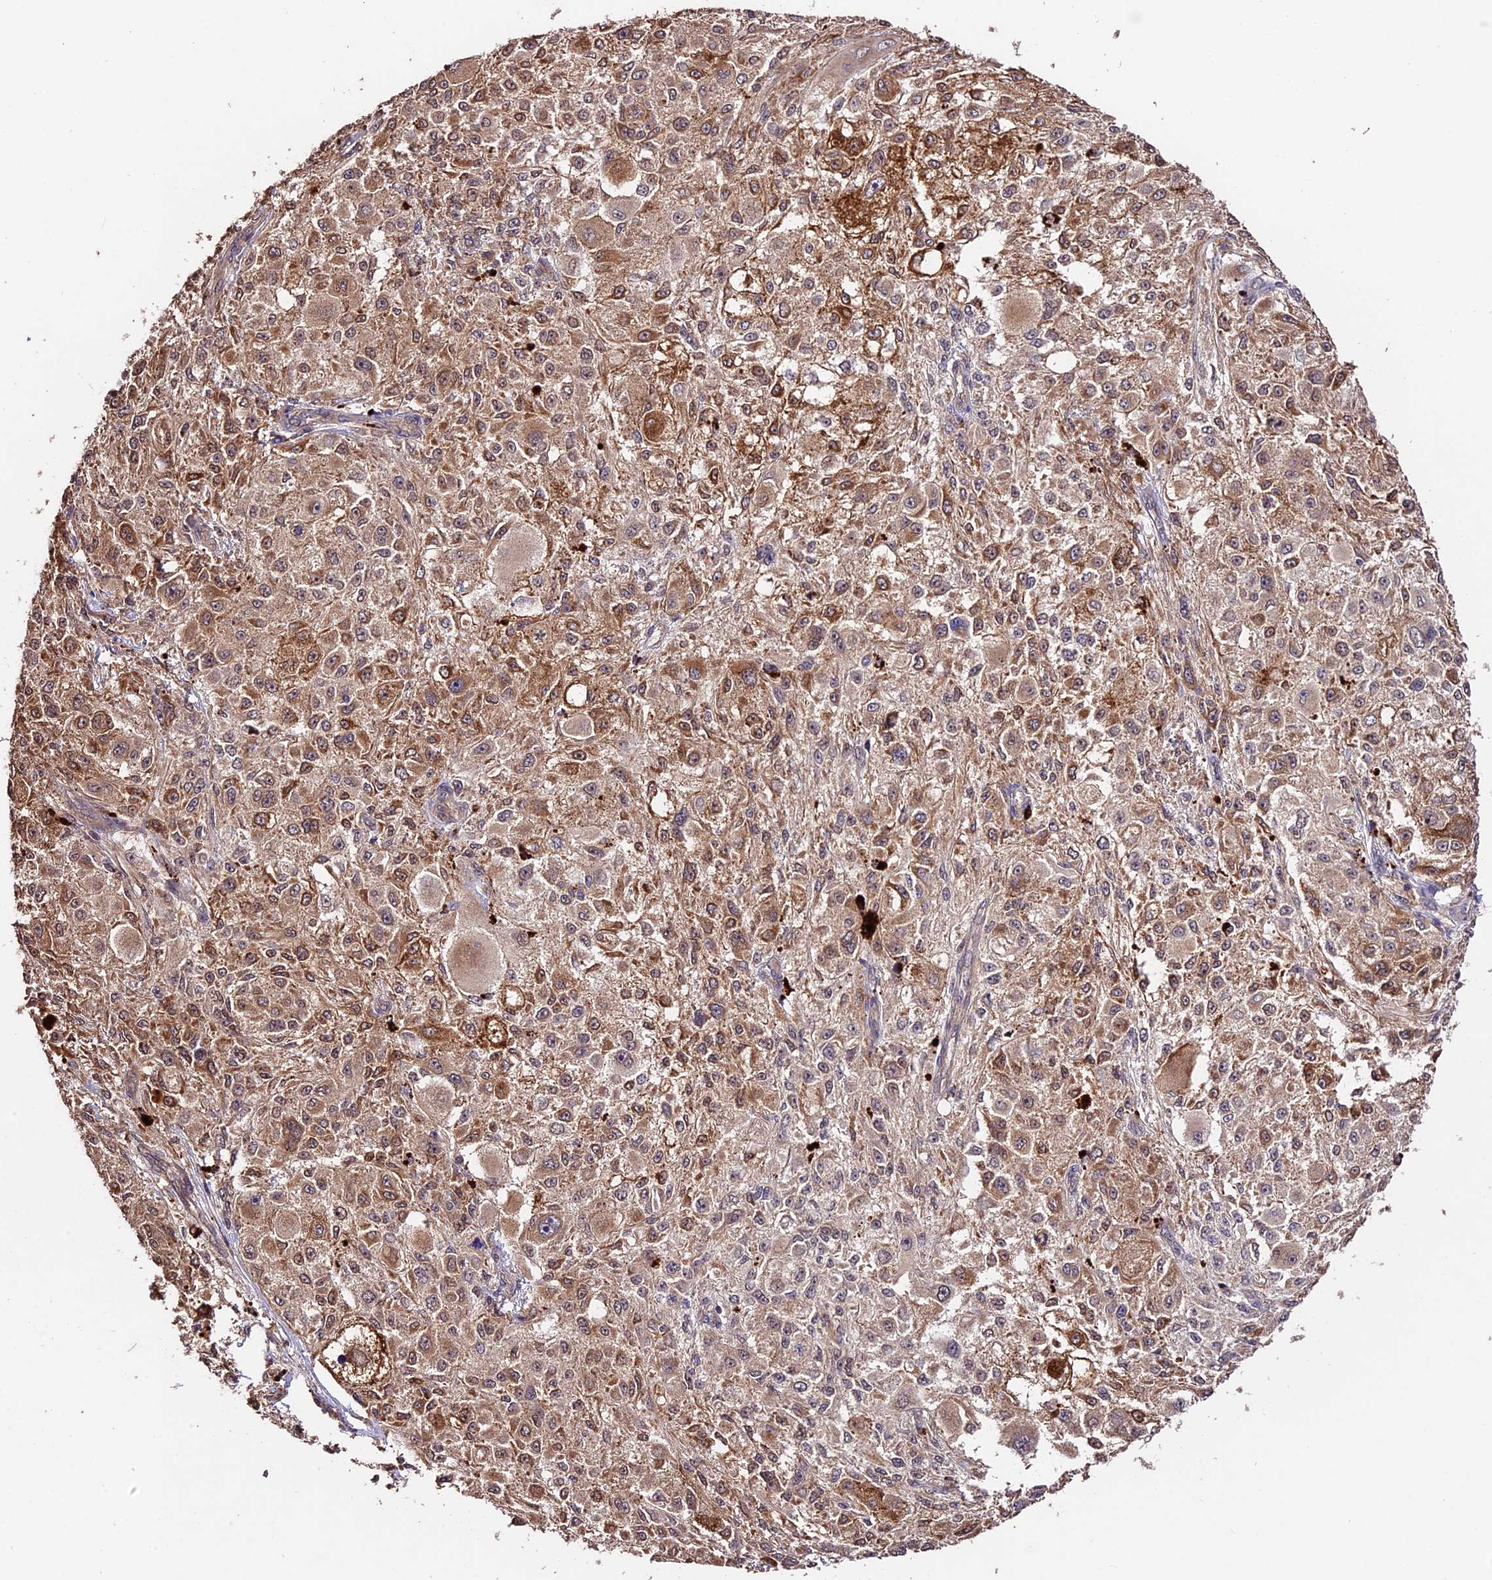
{"staining": {"intensity": "moderate", "quantity": ">75%", "location": "cytoplasmic/membranous"}, "tissue": "melanoma", "cell_type": "Tumor cells", "image_type": "cancer", "snomed": [{"axis": "morphology", "description": "Necrosis, NOS"}, {"axis": "morphology", "description": "Malignant melanoma, NOS"}, {"axis": "topography", "description": "Skin"}], "caption": "Human malignant melanoma stained with a protein marker exhibits moderate staining in tumor cells.", "gene": "CES3", "patient": {"sex": "female", "age": 87}}